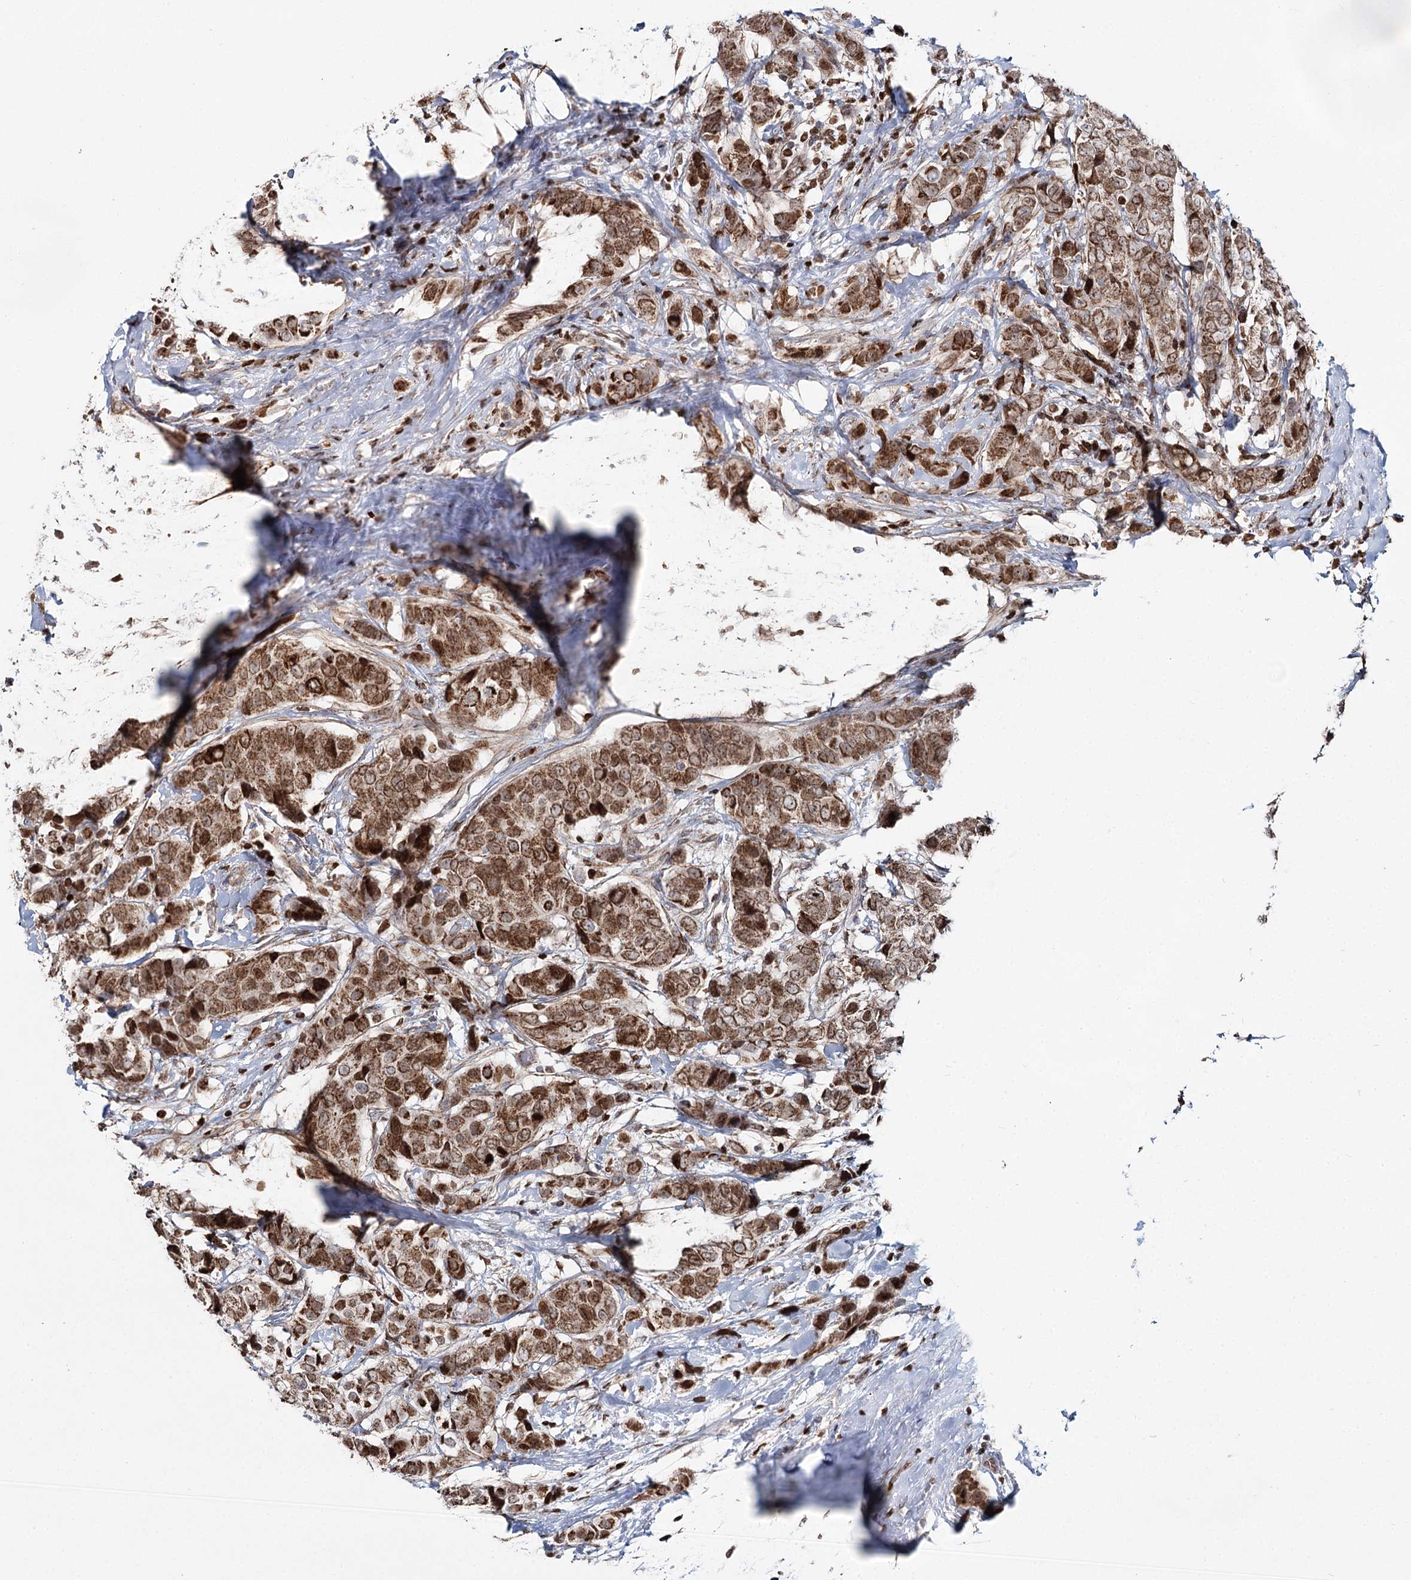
{"staining": {"intensity": "moderate", "quantity": ">75%", "location": "cytoplasmic/membranous,nuclear"}, "tissue": "breast cancer", "cell_type": "Tumor cells", "image_type": "cancer", "snomed": [{"axis": "morphology", "description": "Lobular carcinoma"}, {"axis": "topography", "description": "Breast"}], "caption": "Moderate cytoplasmic/membranous and nuclear staining is seen in about >75% of tumor cells in lobular carcinoma (breast).", "gene": "PDHX", "patient": {"sex": "female", "age": 51}}